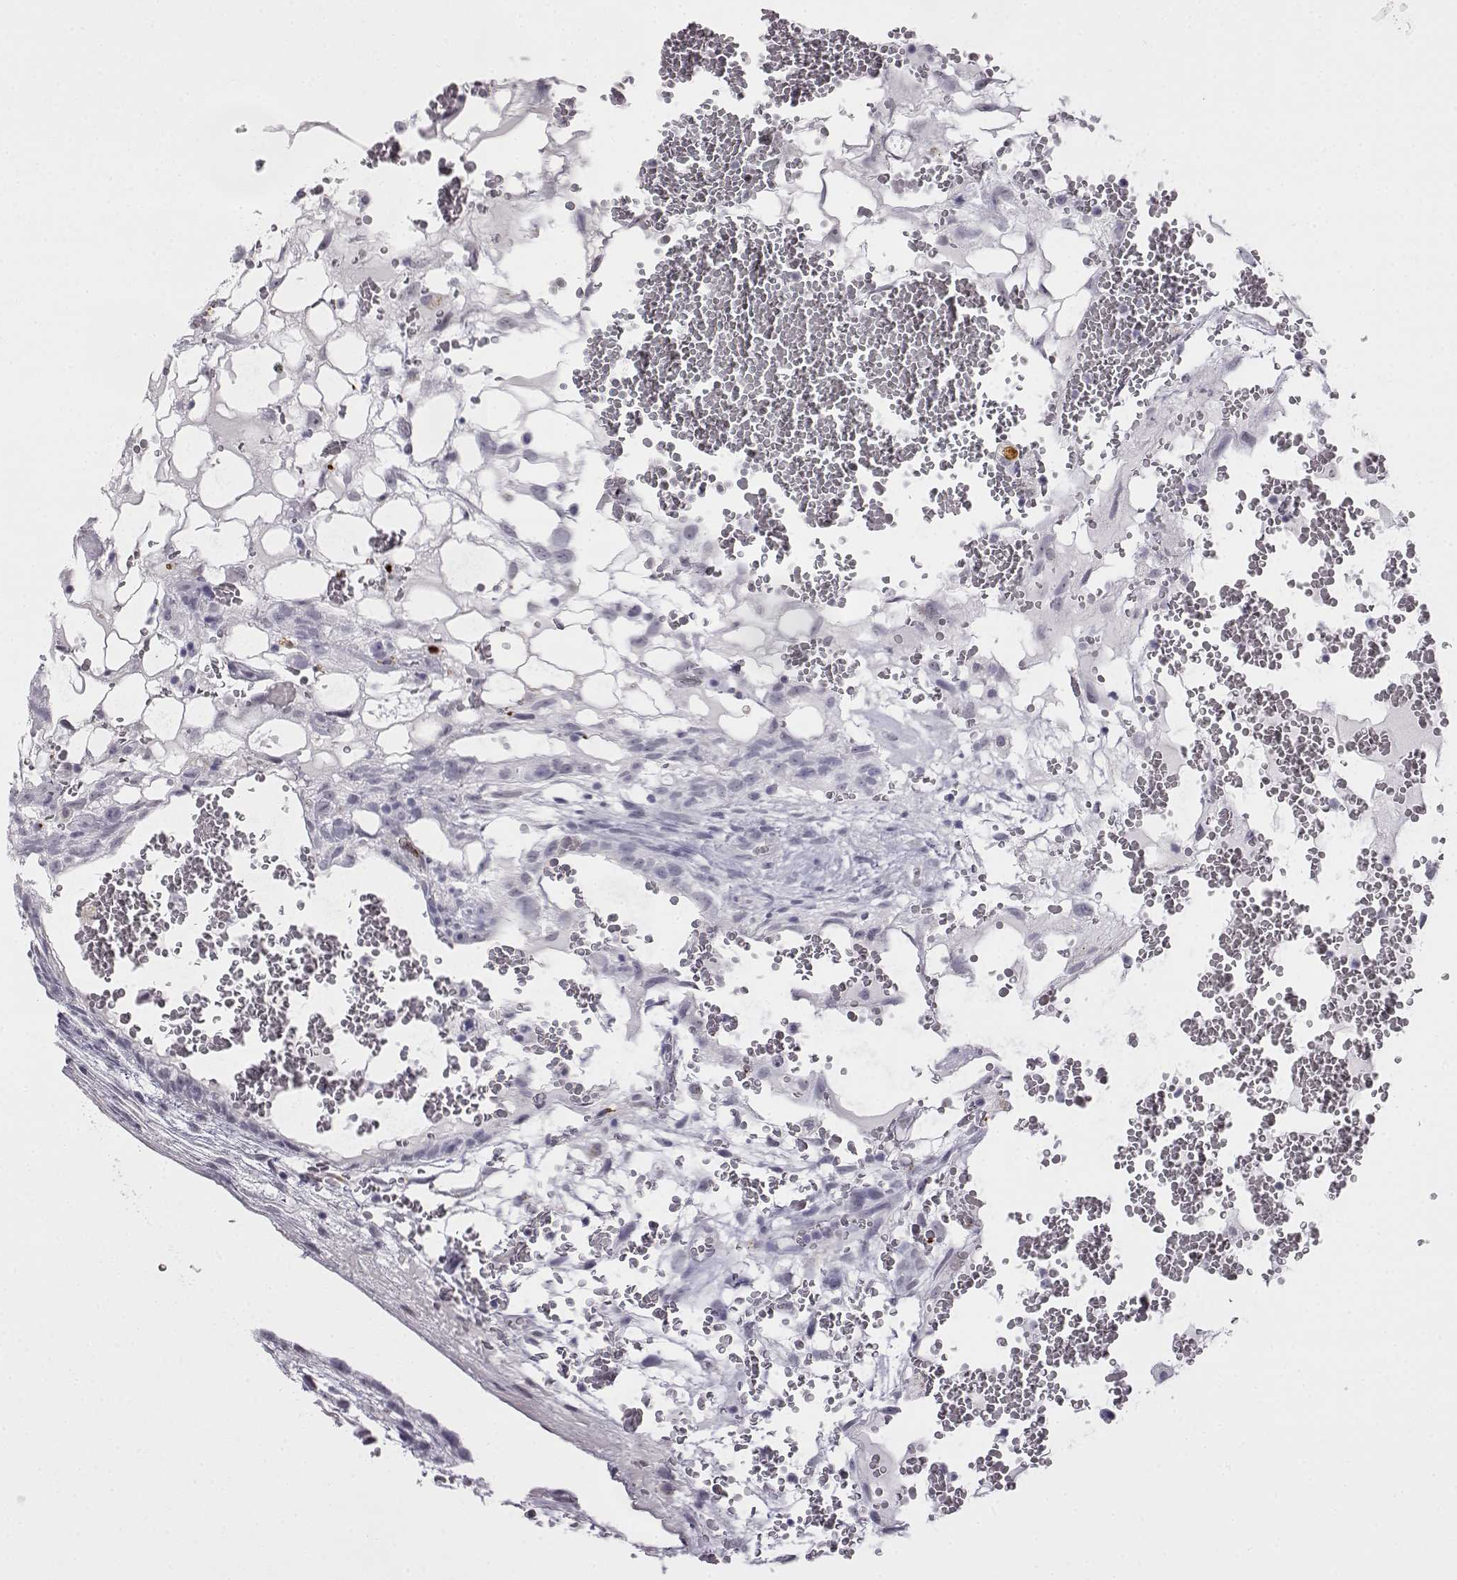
{"staining": {"intensity": "negative", "quantity": "none", "location": "none"}, "tissue": "testis cancer", "cell_type": "Tumor cells", "image_type": "cancer", "snomed": [{"axis": "morphology", "description": "Normal tissue, NOS"}, {"axis": "morphology", "description": "Carcinoma, Embryonal, NOS"}, {"axis": "topography", "description": "Testis"}], "caption": "Immunohistochemistry (IHC) histopathology image of human testis embryonal carcinoma stained for a protein (brown), which demonstrates no staining in tumor cells.", "gene": "VGF", "patient": {"sex": "male", "age": 32}}